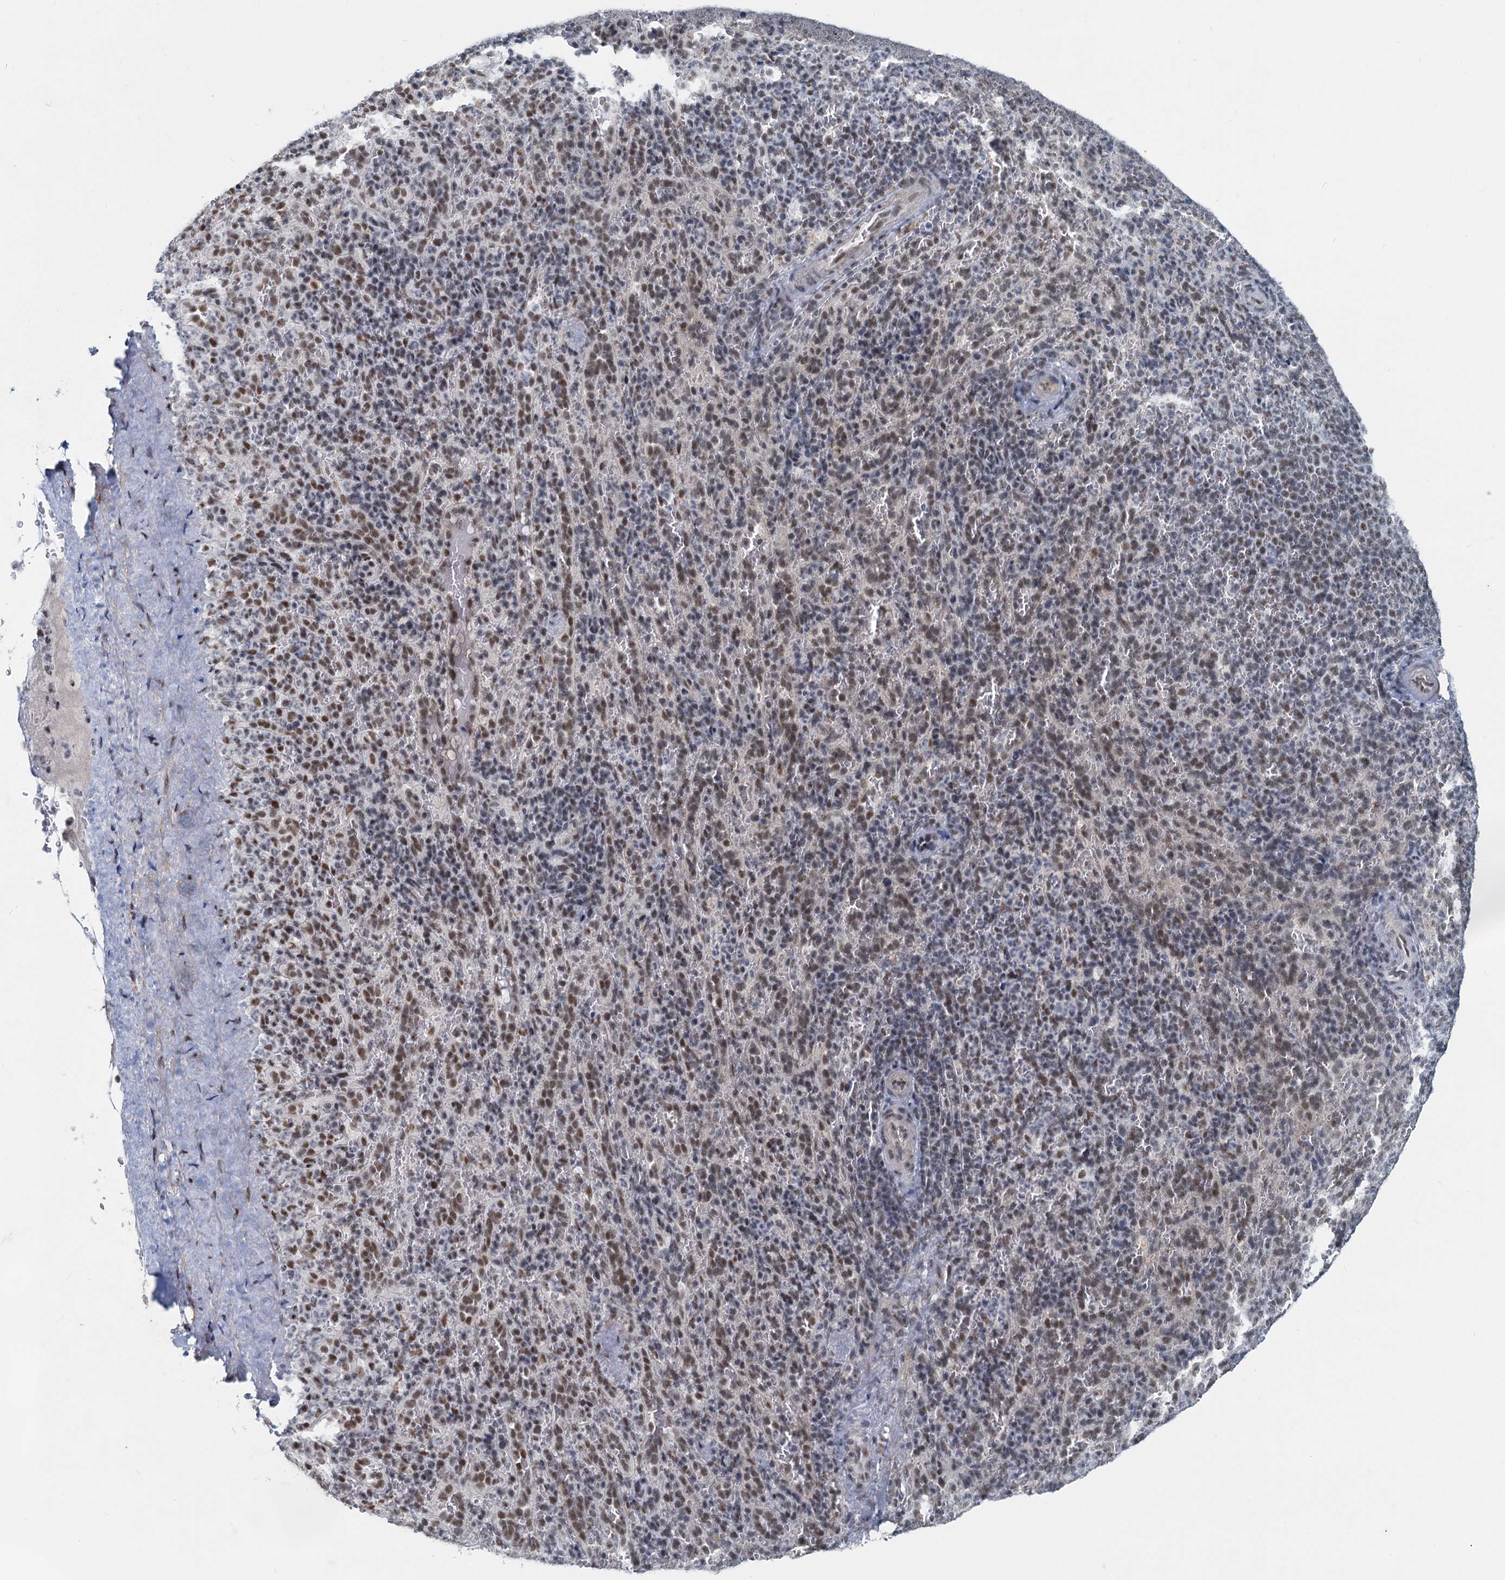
{"staining": {"intensity": "weak", "quantity": "25%-75%", "location": "nuclear"}, "tissue": "spleen", "cell_type": "Cells in red pulp", "image_type": "normal", "snomed": [{"axis": "morphology", "description": "Normal tissue, NOS"}, {"axis": "topography", "description": "Spleen"}], "caption": "Cells in red pulp demonstrate low levels of weak nuclear positivity in about 25%-75% of cells in benign human spleen.", "gene": "METTL14", "patient": {"sex": "female", "age": 21}}